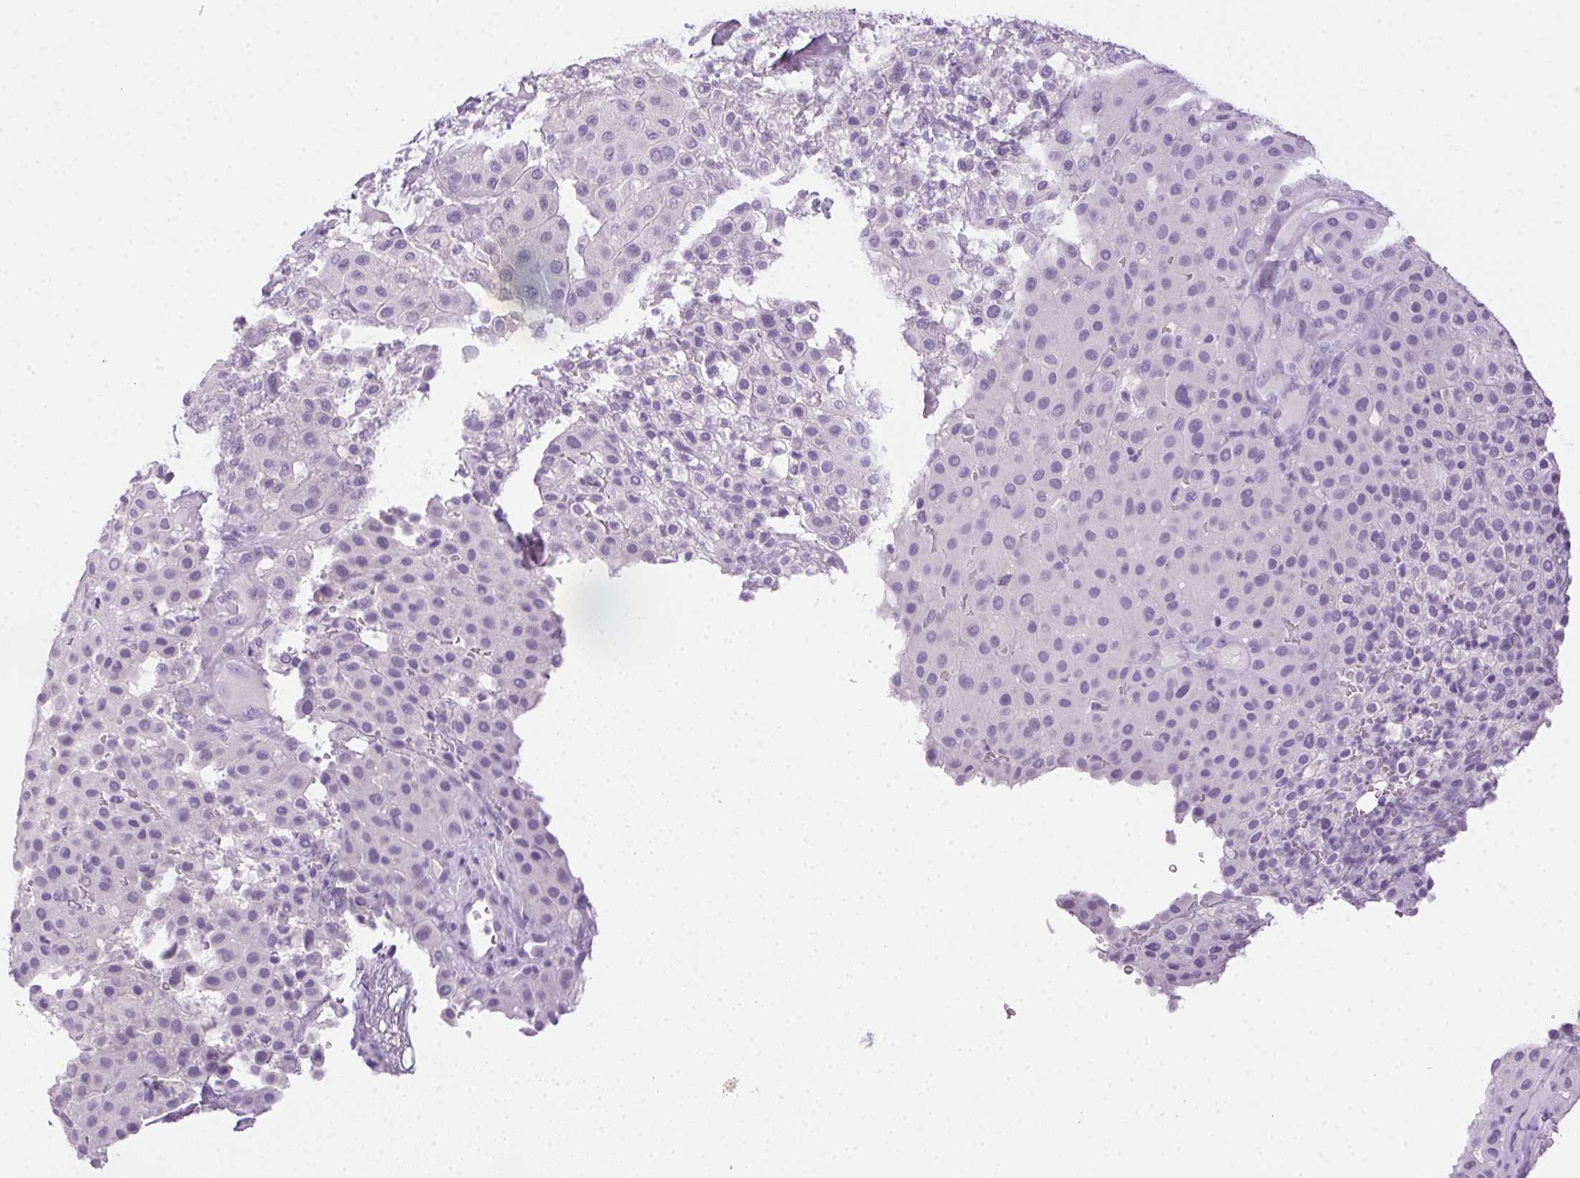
{"staining": {"intensity": "negative", "quantity": "none", "location": "none"}, "tissue": "melanoma", "cell_type": "Tumor cells", "image_type": "cancer", "snomed": [{"axis": "morphology", "description": "Malignant melanoma, Metastatic site"}, {"axis": "topography", "description": "Smooth muscle"}], "caption": "A micrograph of human malignant melanoma (metastatic site) is negative for staining in tumor cells.", "gene": "POPDC2", "patient": {"sex": "male", "age": 41}}